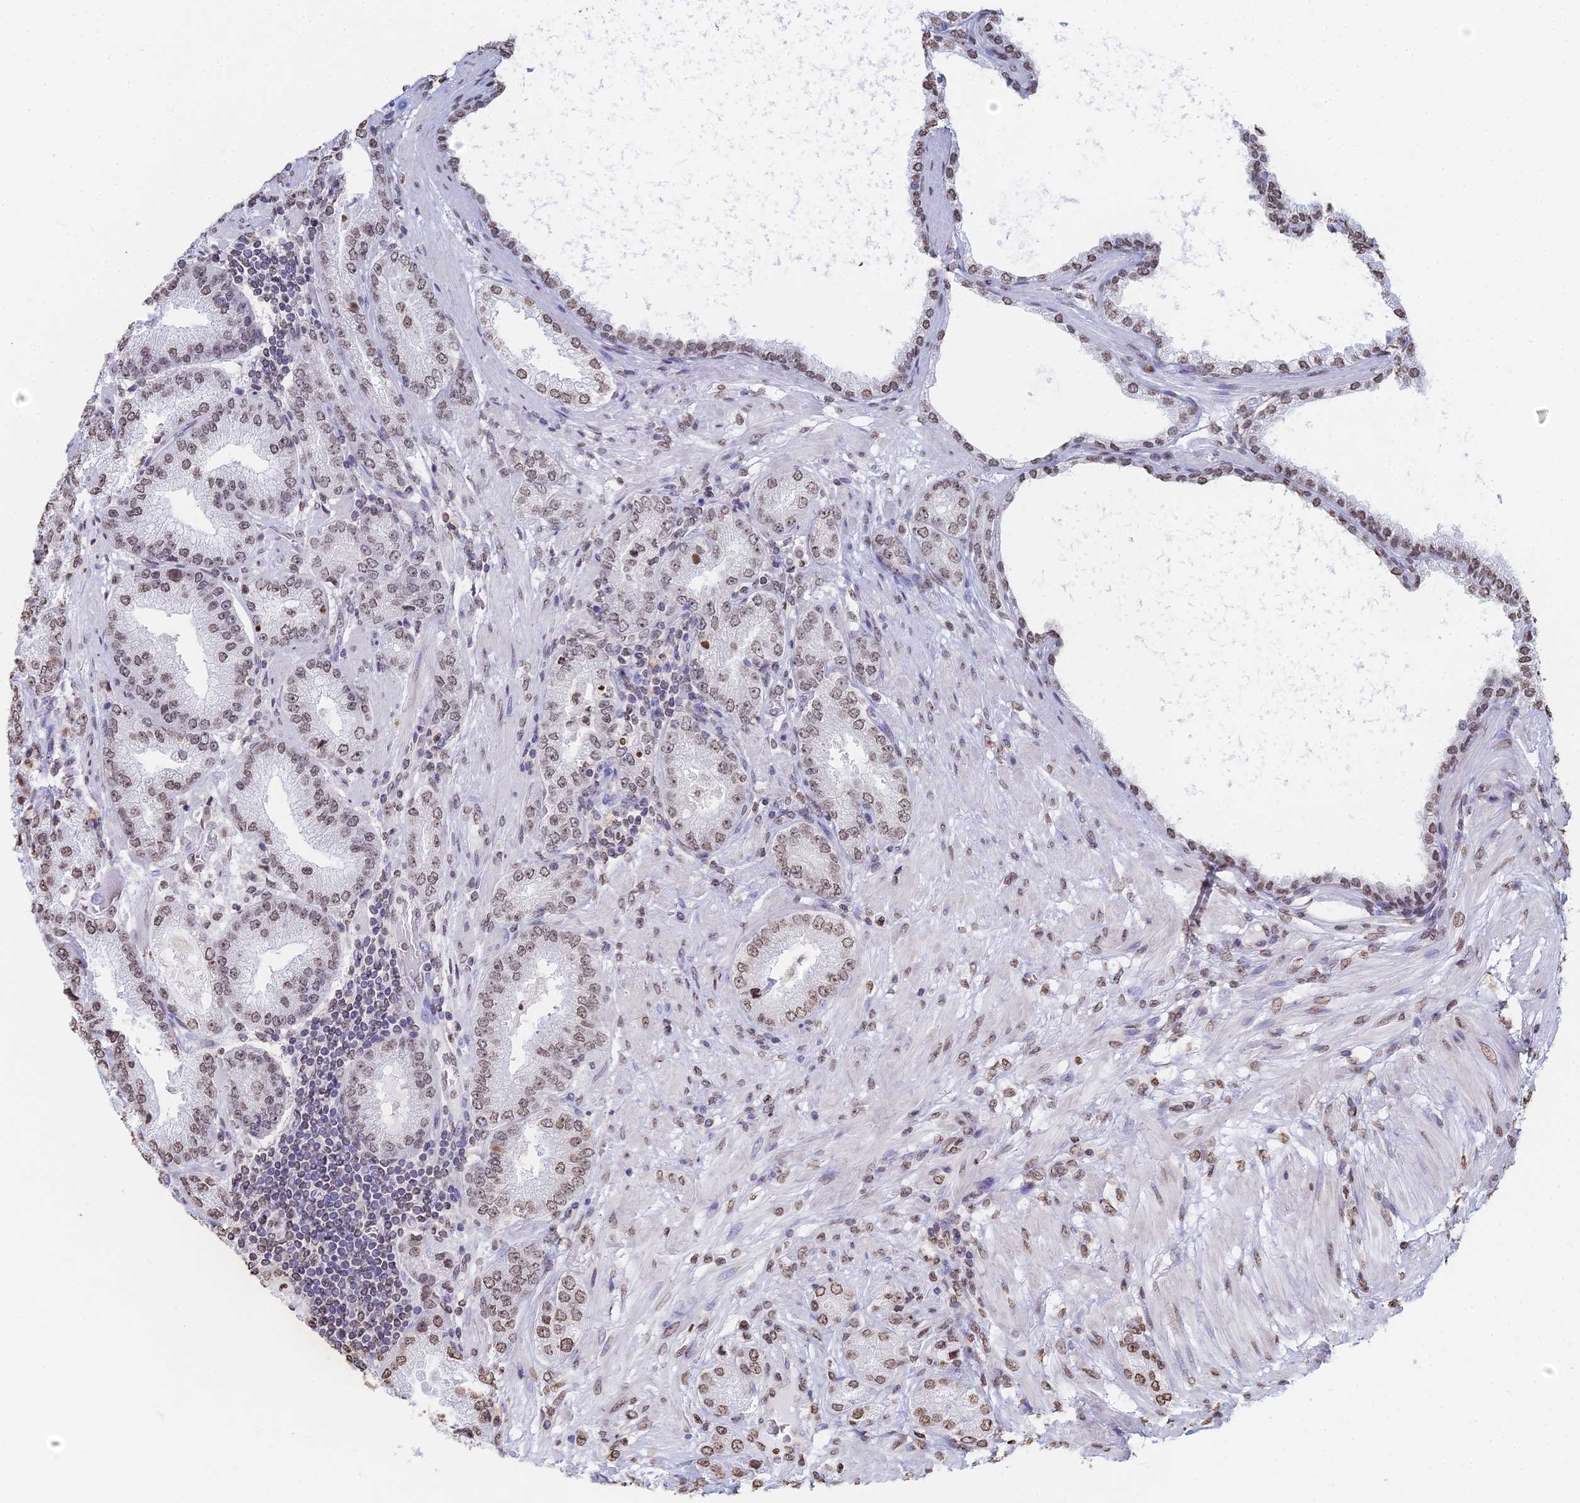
{"staining": {"intensity": "weak", "quantity": ">75%", "location": "nuclear"}, "tissue": "prostate cancer", "cell_type": "Tumor cells", "image_type": "cancer", "snomed": [{"axis": "morphology", "description": "Adenocarcinoma, High grade"}, {"axis": "topography", "description": "Prostate"}], "caption": "This is an image of immunohistochemistry (IHC) staining of prostate cancer, which shows weak staining in the nuclear of tumor cells.", "gene": "GBP3", "patient": {"sex": "male", "age": 71}}